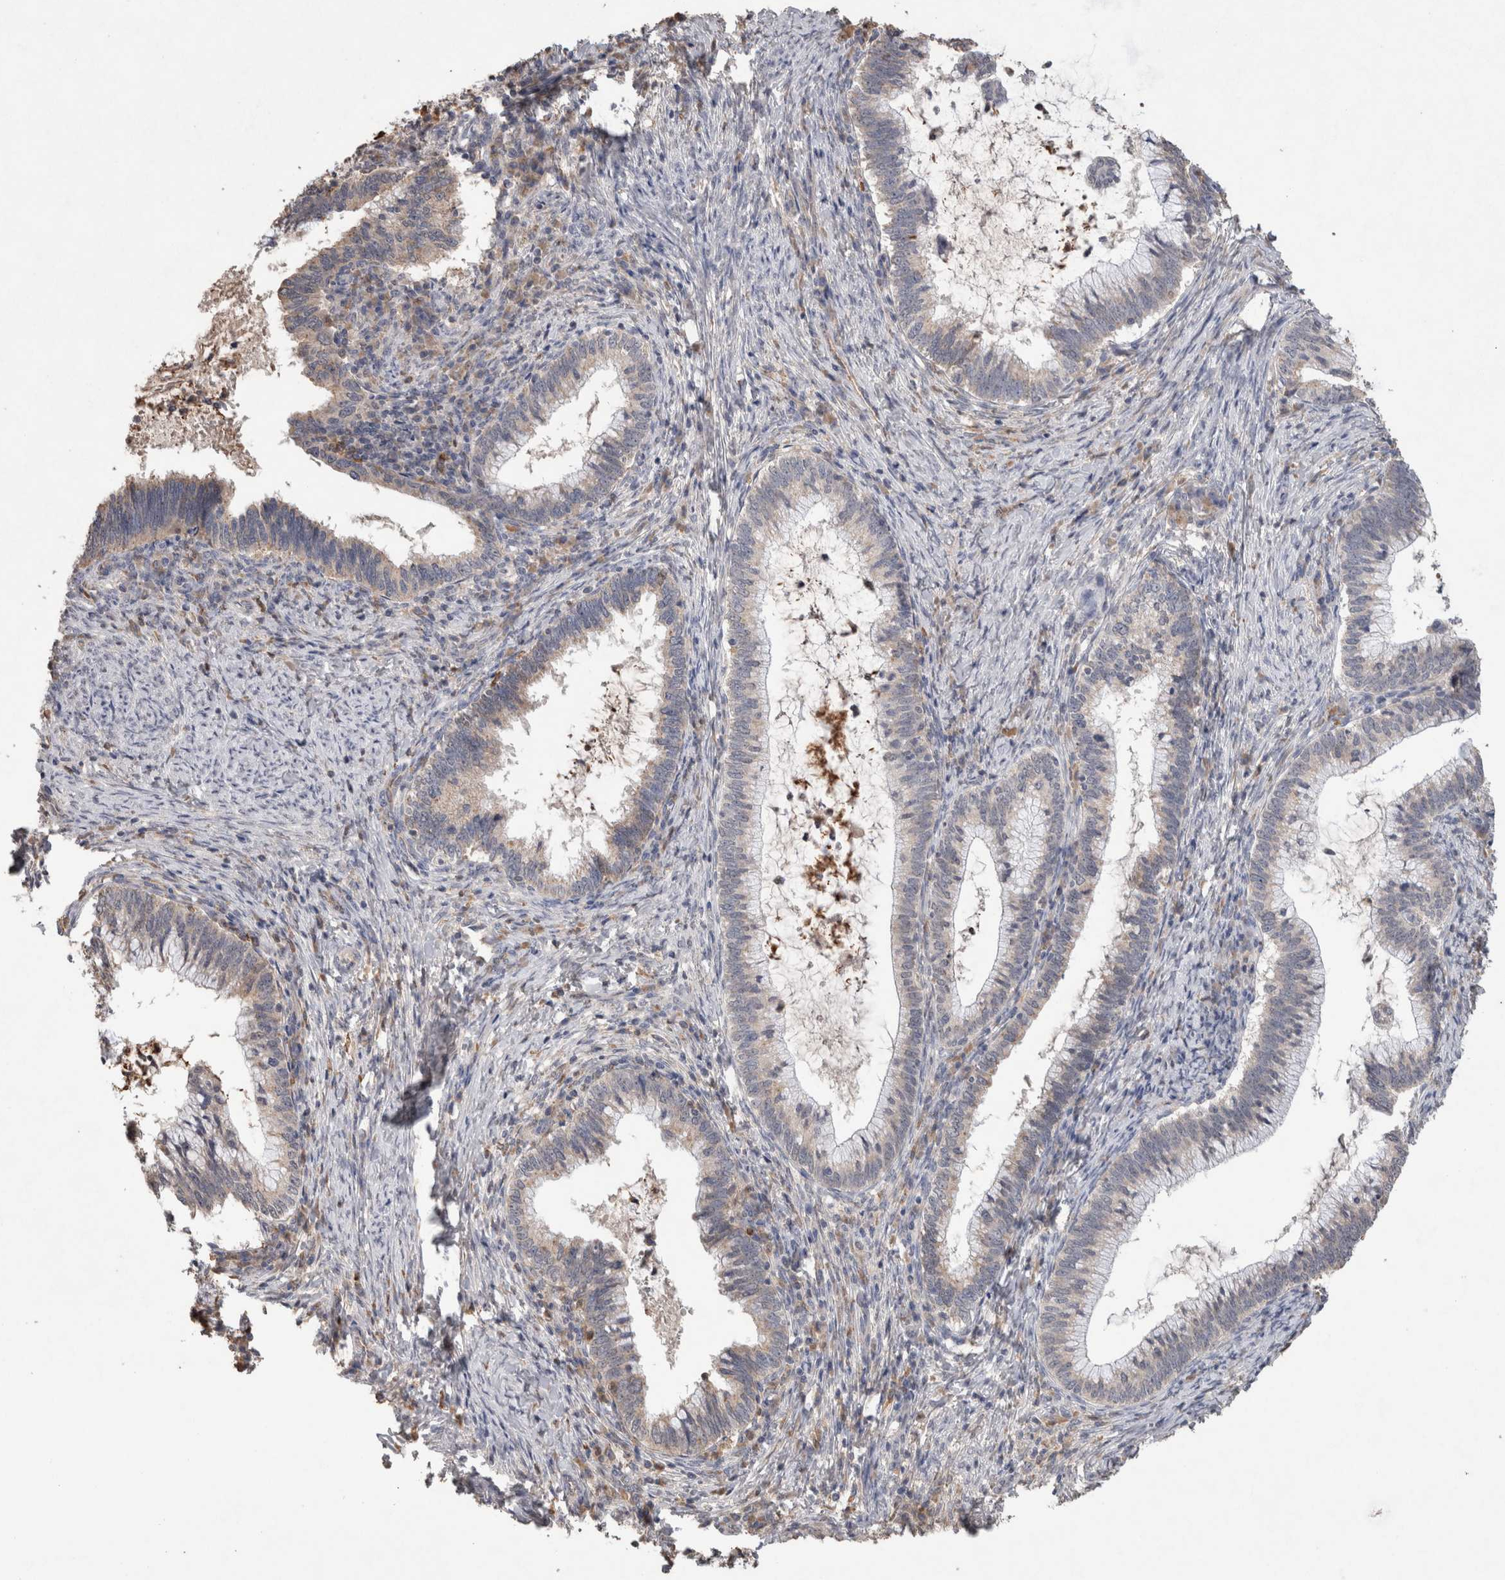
{"staining": {"intensity": "weak", "quantity": "<25%", "location": "cytoplasmic/membranous"}, "tissue": "cervical cancer", "cell_type": "Tumor cells", "image_type": "cancer", "snomed": [{"axis": "morphology", "description": "Adenocarcinoma, NOS"}, {"axis": "topography", "description": "Cervix"}], "caption": "DAB (3,3'-diaminobenzidine) immunohistochemical staining of cervical cancer demonstrates no significant staining in tumor cells. The staining was performed using DAB (3,3'-diaminobenzidine) to visualize the protein expression in brown, while the nuclei were stained in blue with hematoxylin (Magnification: 20x).", "gene": "FABP7", "patient": {"sex": "female", "age": 36}}